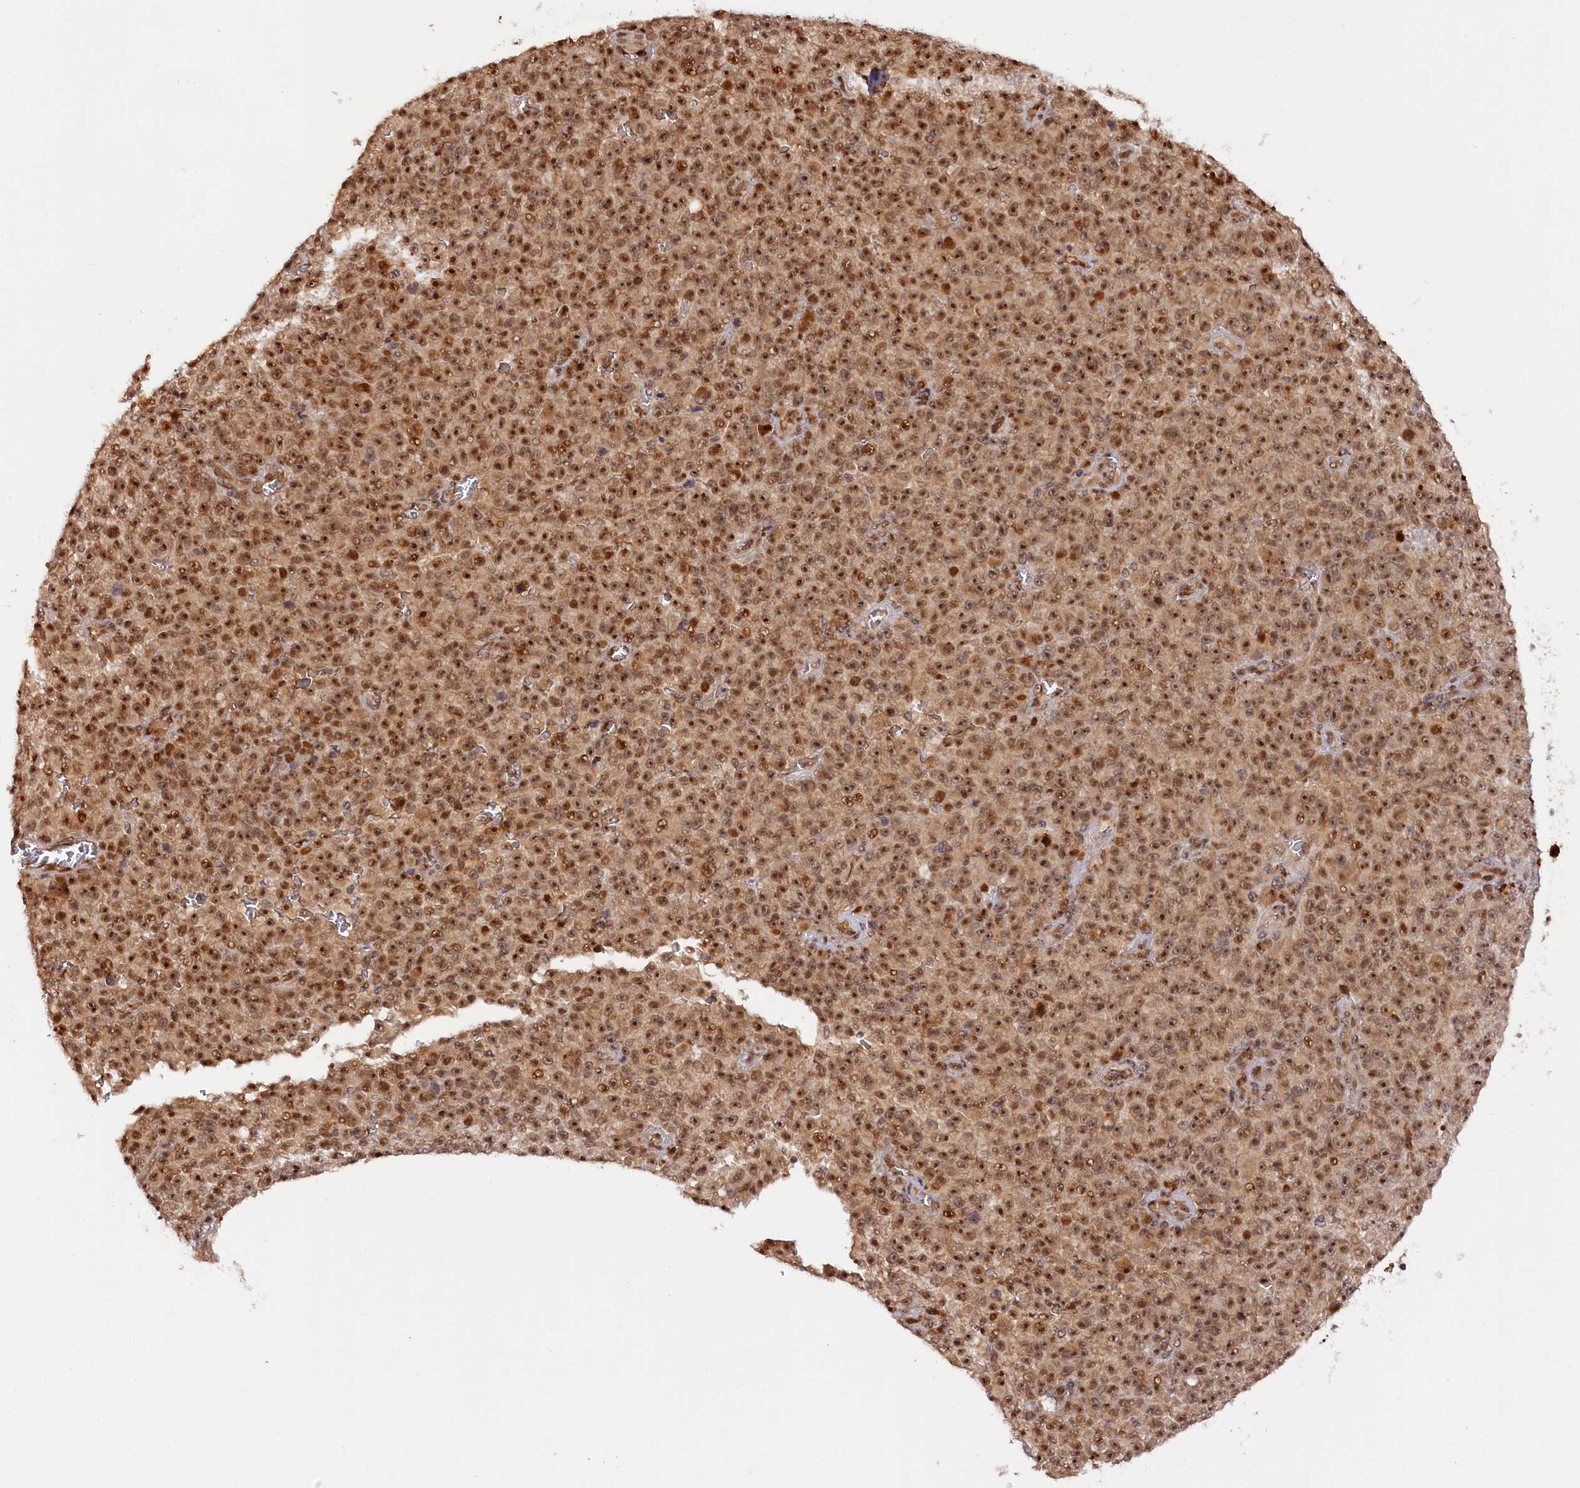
{"staining": {"intensity": "moderate", "quantity": ">75%", "location": "nuclear"}, "tissue": "melanoma", "cell_type": "Tumor cells", "image_type": "cancer", "snomed": [{"axis": "morphology", "description": "Malignant melanoma, NOS"}, {"axis": "topography", "description": "Skin"}], "caption": "Immunohistochemical staining of malignant melanoma displays medium levels of moderate nuclear protein positivity in about >75% of tumor cells. (brown staining indicates protein expression, while blue staining denotes nuclei).", "gene": "ANKRD24", "patient": {"sex": "female", "age": 82}}